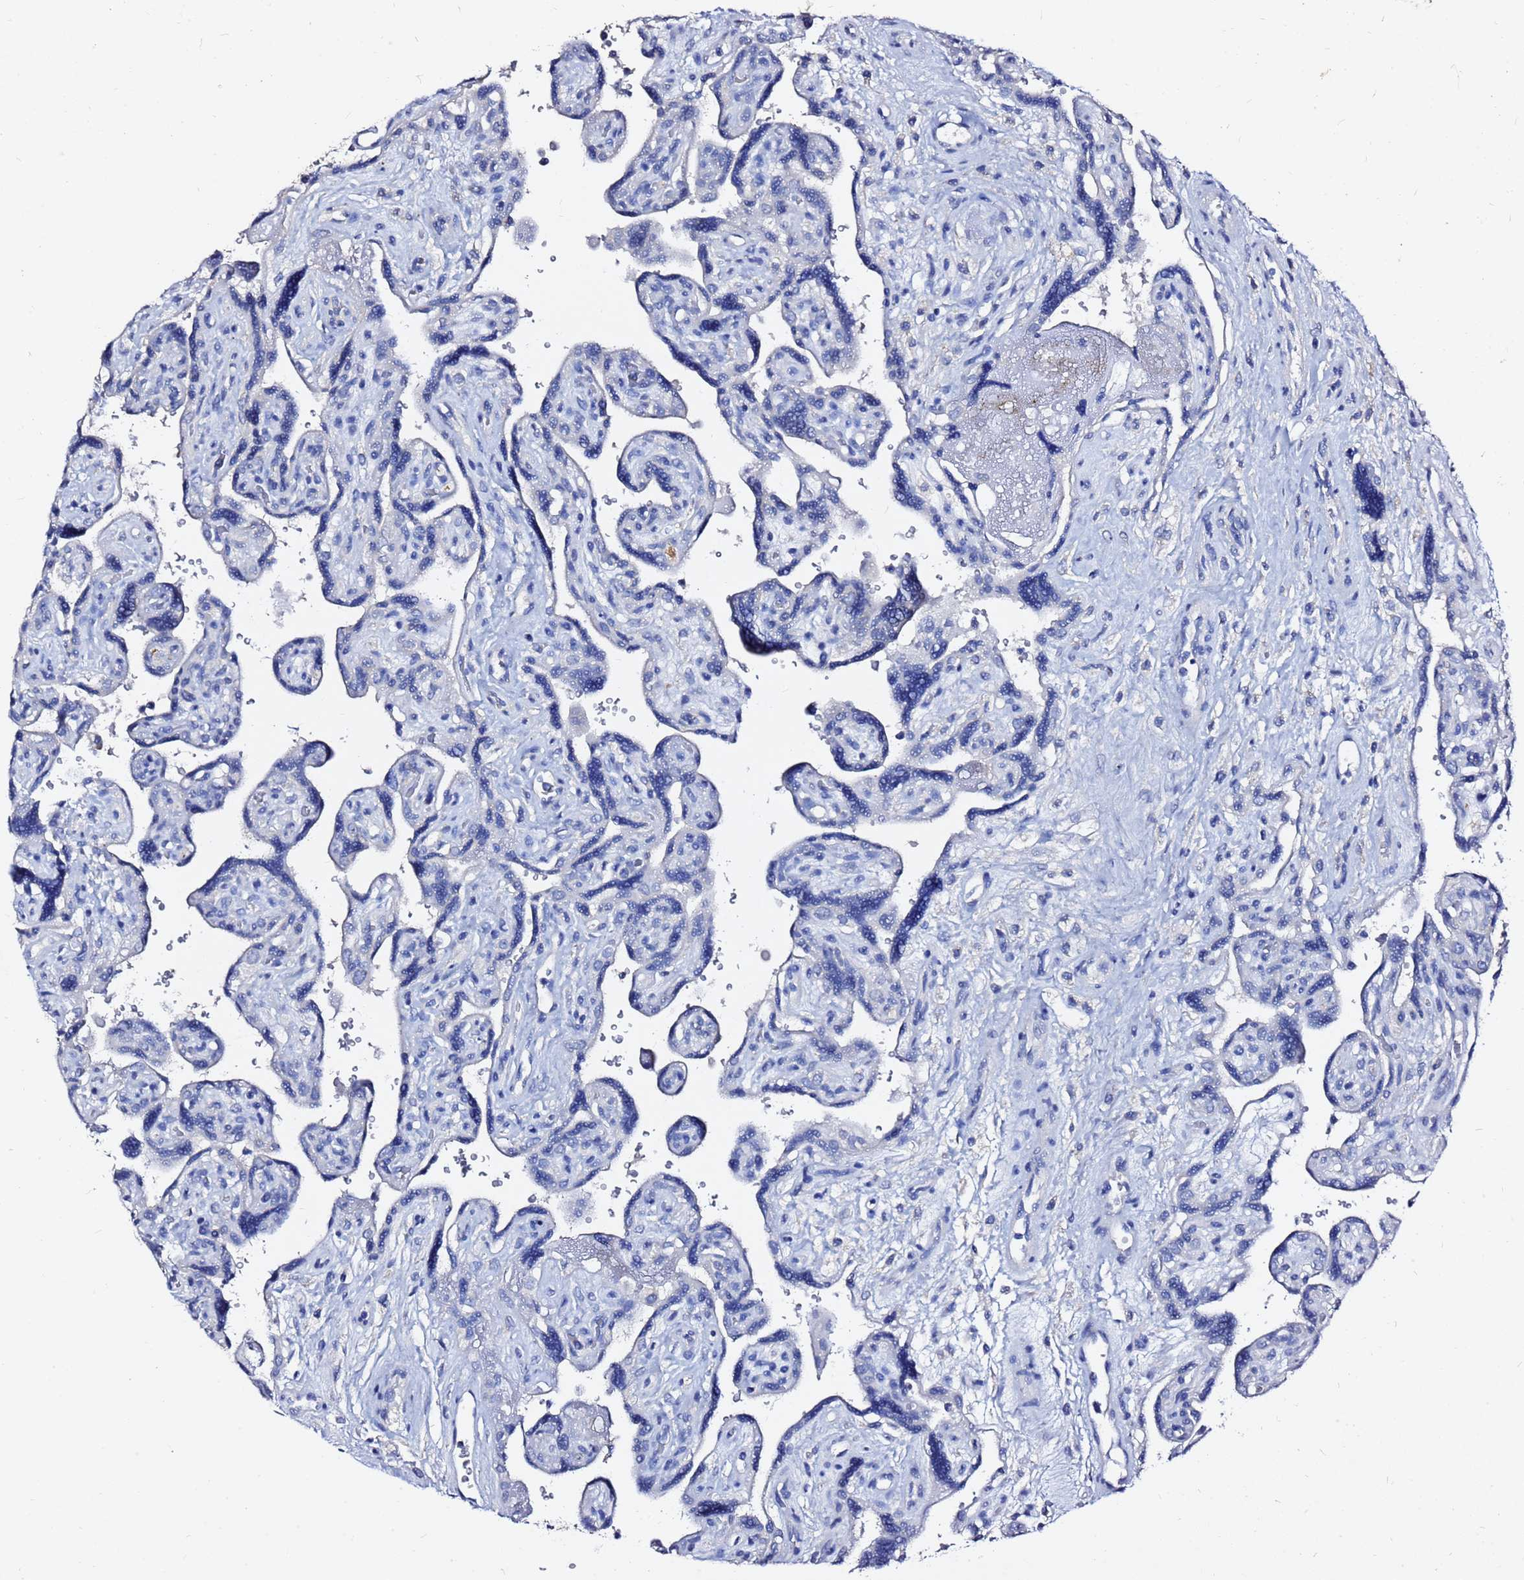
{"staining": {"intensity": "weak", "quantity": "<25%", "location": "cytoplasmic/membranous"}, "tissue": "placenta", "cell_type": "Decidual cells", "image_type": "normal", "snomed": [{"axis": "morphology", "description": "Normal tissue, NOS"}, {"axis": "topography", "description": "Placenta"}], "caption": "An IHC image of benign placenta is shown. There is no staining in decidual cells of placenta. (DAB (3,3'-diaminobenzidine) immunohistochemistry (IHC) visualized using brightfield microscopy, high magnification).", "gene": "FAM183A", "patient": {"sex": "female", "age": 39}}